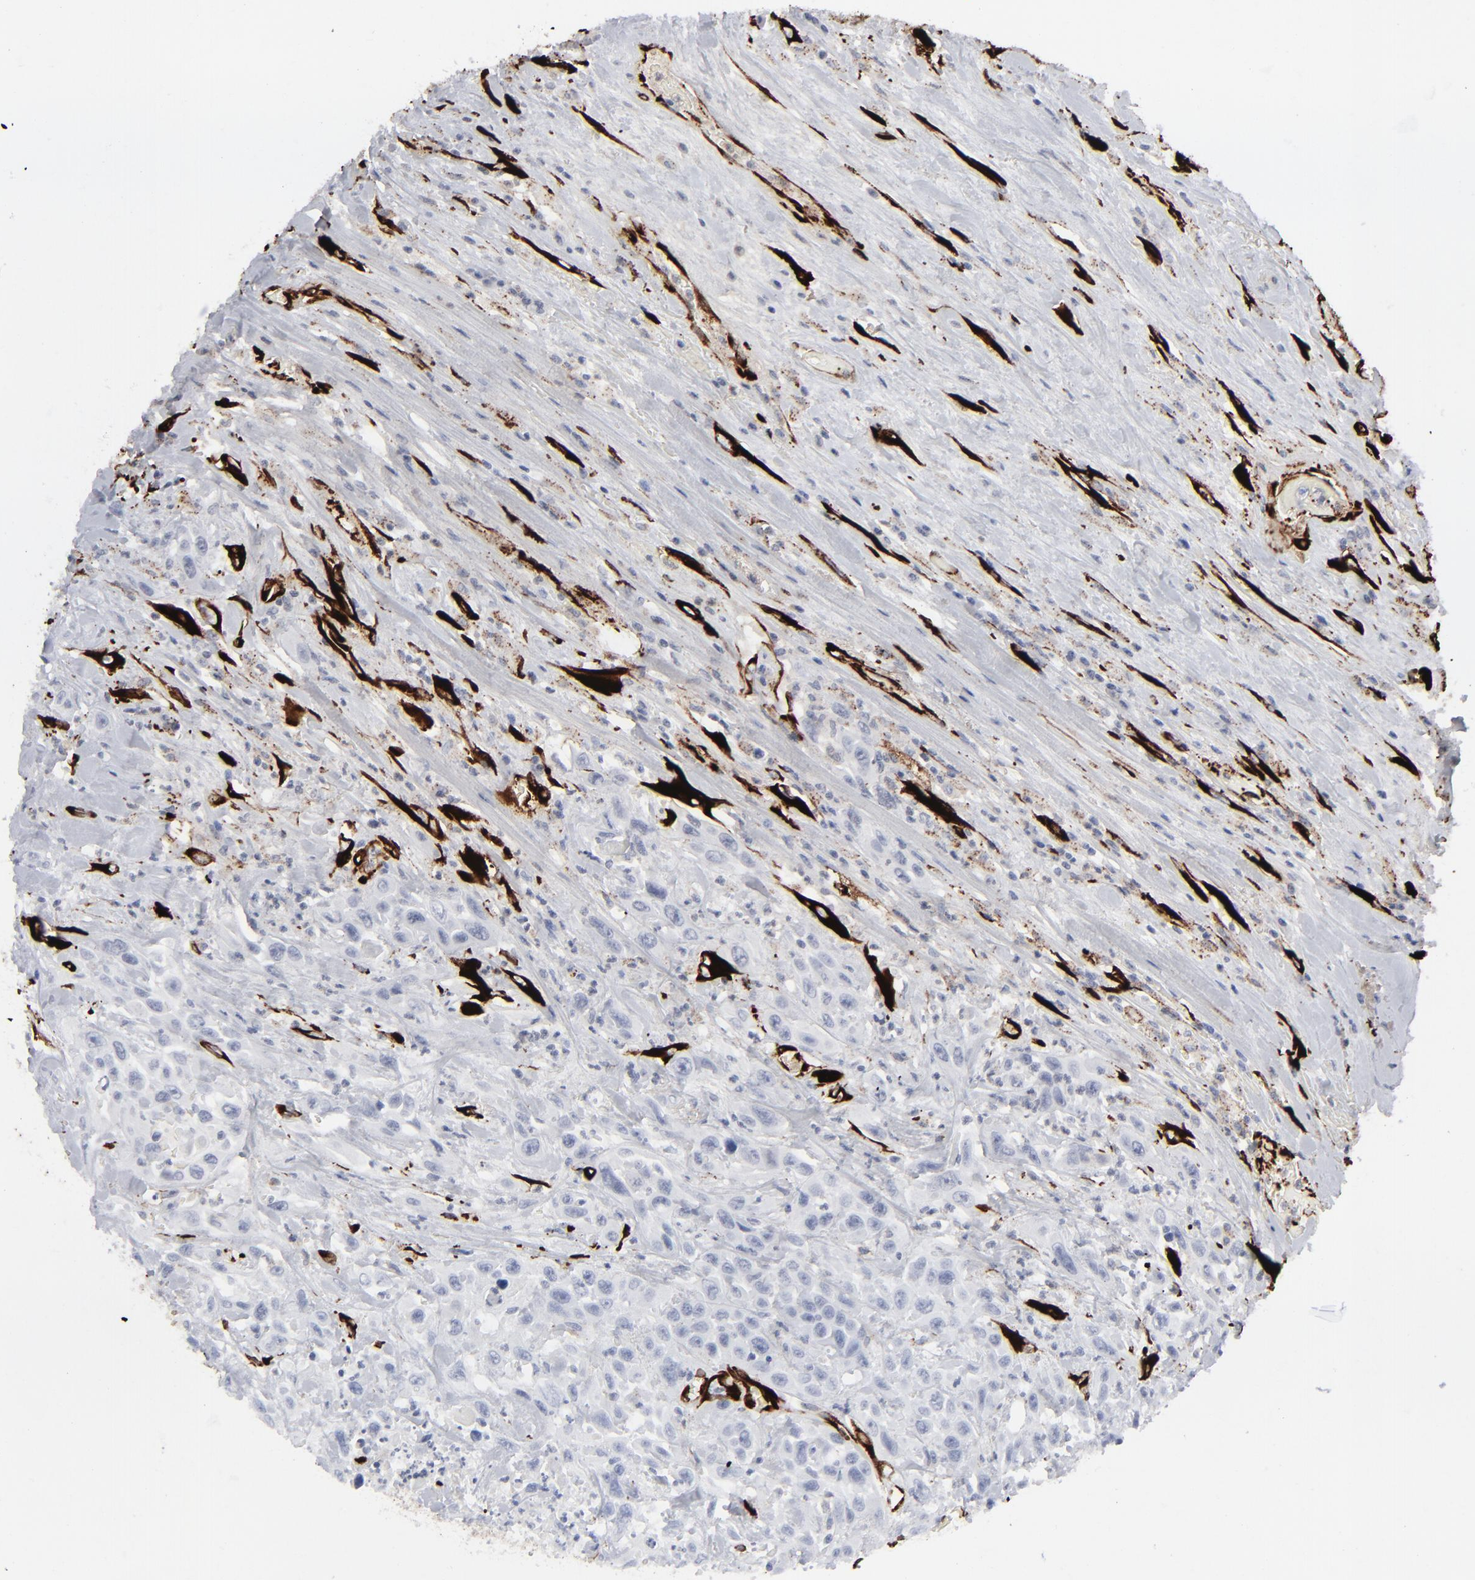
{"staining": {"intensity": "negative", "quantity": "none", "location": "none"}, "tissue": "urothelial cancer", "cell_type": "Tumor cells", "image_type": "cancer", "snomed": [{"axis": "morphology", "description": "Urothelial carcinoma, High grade"}, {"axis": "topography", "description": "Urinary bladder"}], "caption": "Photomicrograph shows no significant protein staining in tumor cells of urothelial cancer.", "gene": "SPARC", "patient": {"sex": "female", "age": 84}}